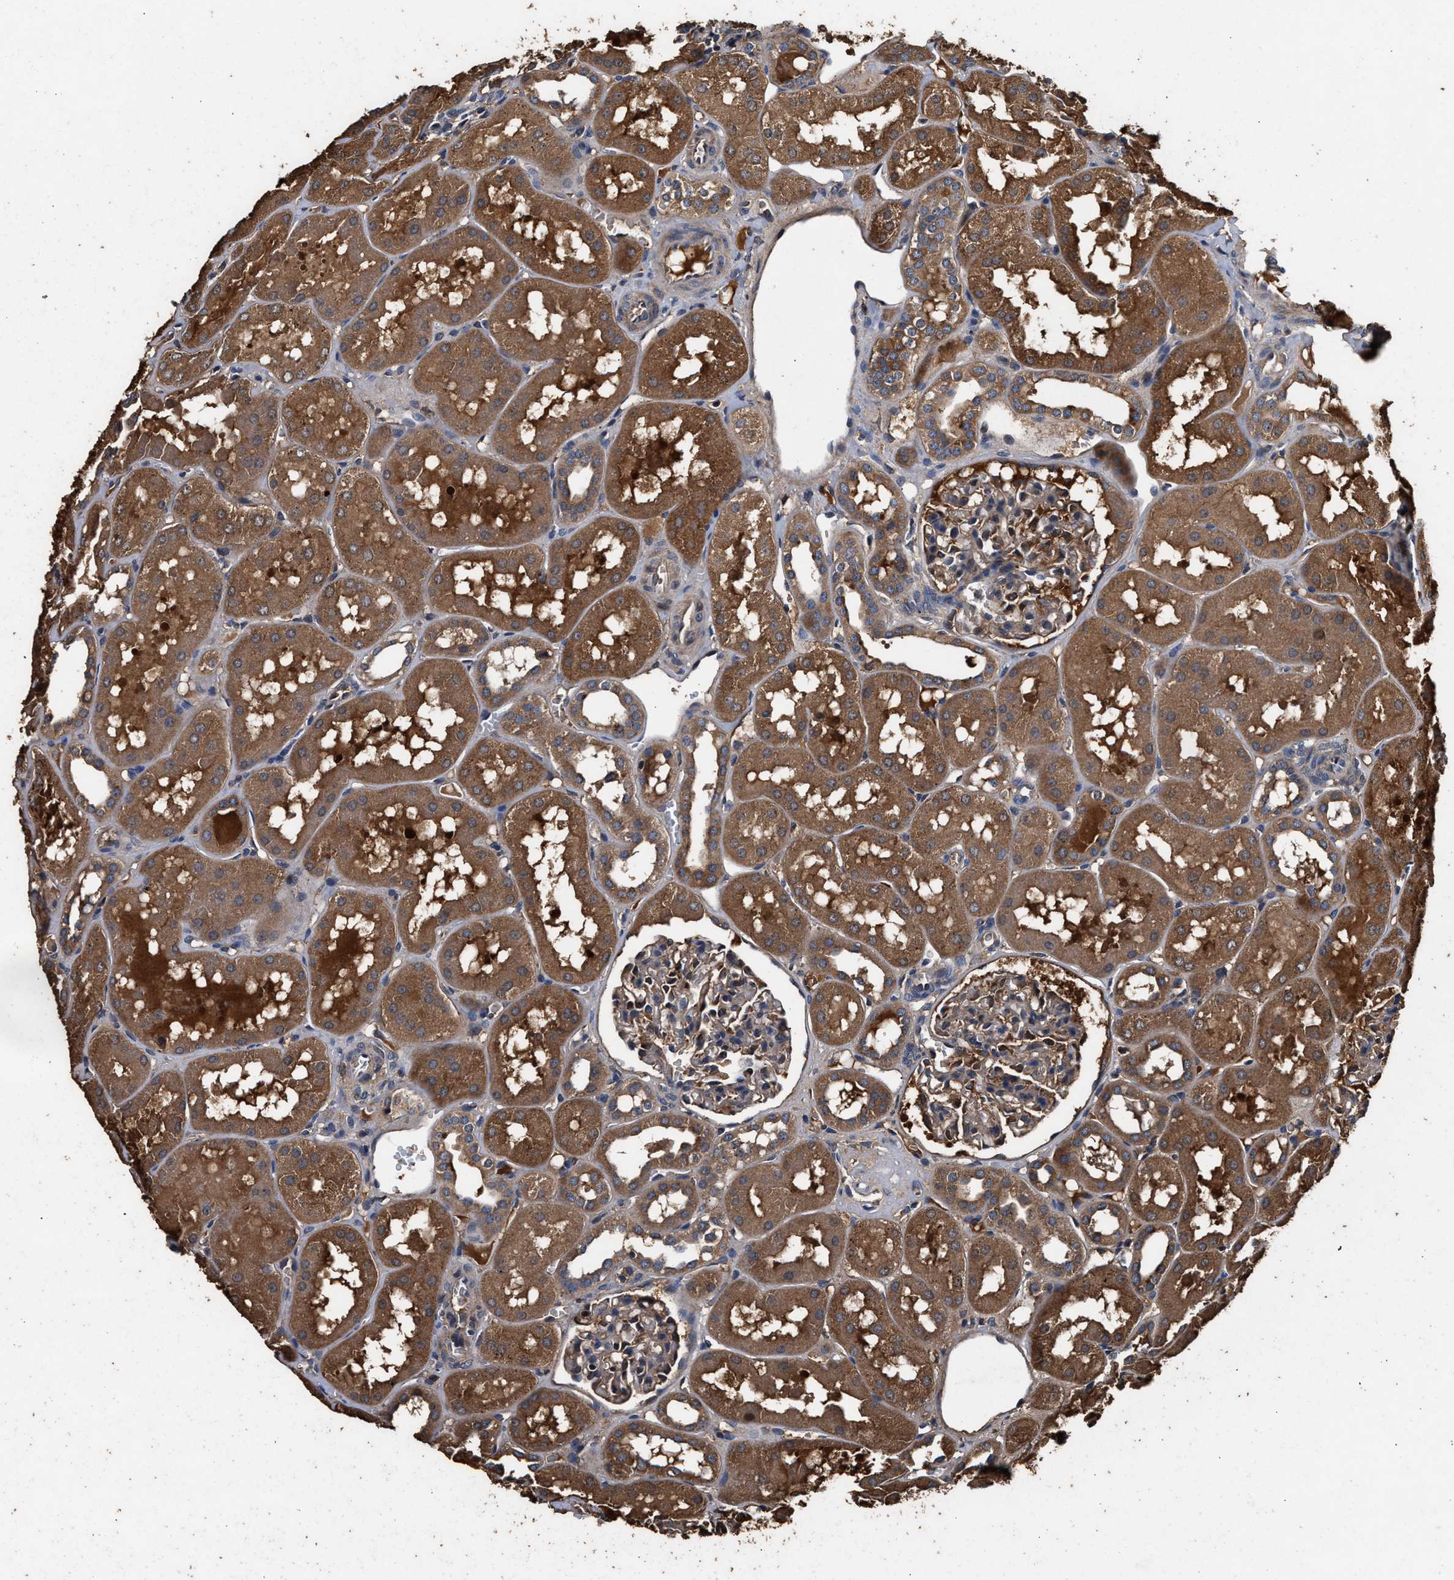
{"staining": {"intensity": "moderate", "quantity": "25%-75%", "location": "cytoplasmic/membranous"}, "tissue": "kidney", "cell_type": "Cells in glomeruli", "image_type": "normal", "snomed": [{"axis": "morphology", "description": "Normal tissue, NOS"}, {"axis": "topography", "description": "Kidney"}, {"axis": "topography", "description": "Urinary bladder"}], "caption": "Kidney stained with DAB (3,3'-diaminobenzidine) immunohistochemistry reveals medium levels of moderate cytoplasmic/membranous expression in approximately 25%-75% of cells in glomeruli. Nuclei are stained in blue.", "gene": "ENSG00000286112", "patient": {"sex": "male", "age": 16}}